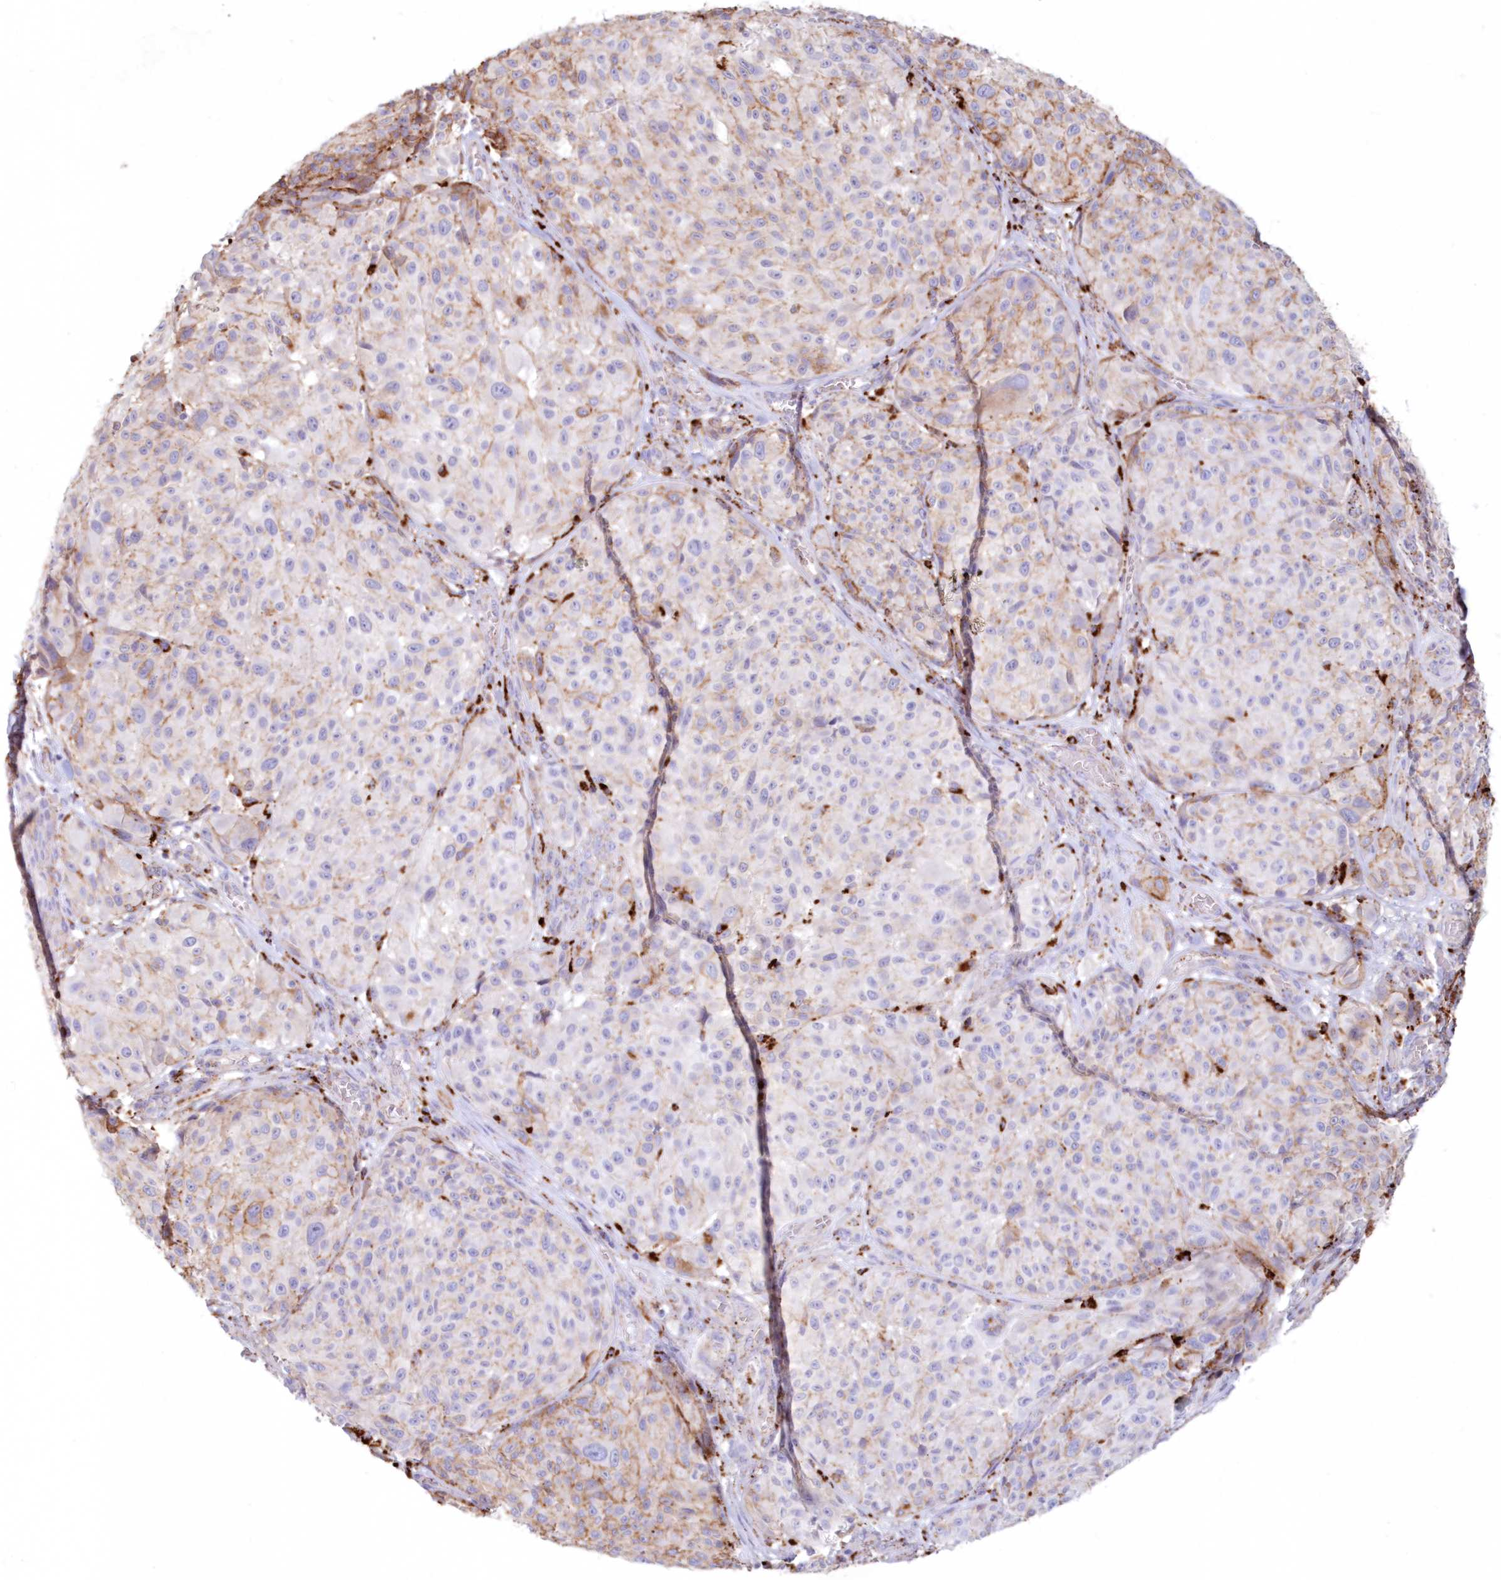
{"staining": {"intensity": "moderate", "quantity": "<25%", "location": "cytoplasmic/membranous"}, "tissue": "melanoma", "cell_type": "Tumor cells", "image_type": "cancer", "snomed": [{"axis": "morphology", "description": "Malignant melanoma, NOS"}, {"axis": "topography", "description": "Skin"}], "caption": "Immunohistochemistry staining of malignant melanoma, which demonstrates low levels of moderate cytoplasmic/membranous positivity in approximately <25% of tumor cells indicating moderate cytoplasmic/membranous protein staining. The staining was performed using DAB (3,3'-diaminobenzidine) (brown) for protein detection and nuclei were counterstained in hematoxylin (blue).", "gene": "TPP1", "patient": {"sex": "male", "age": 83}}